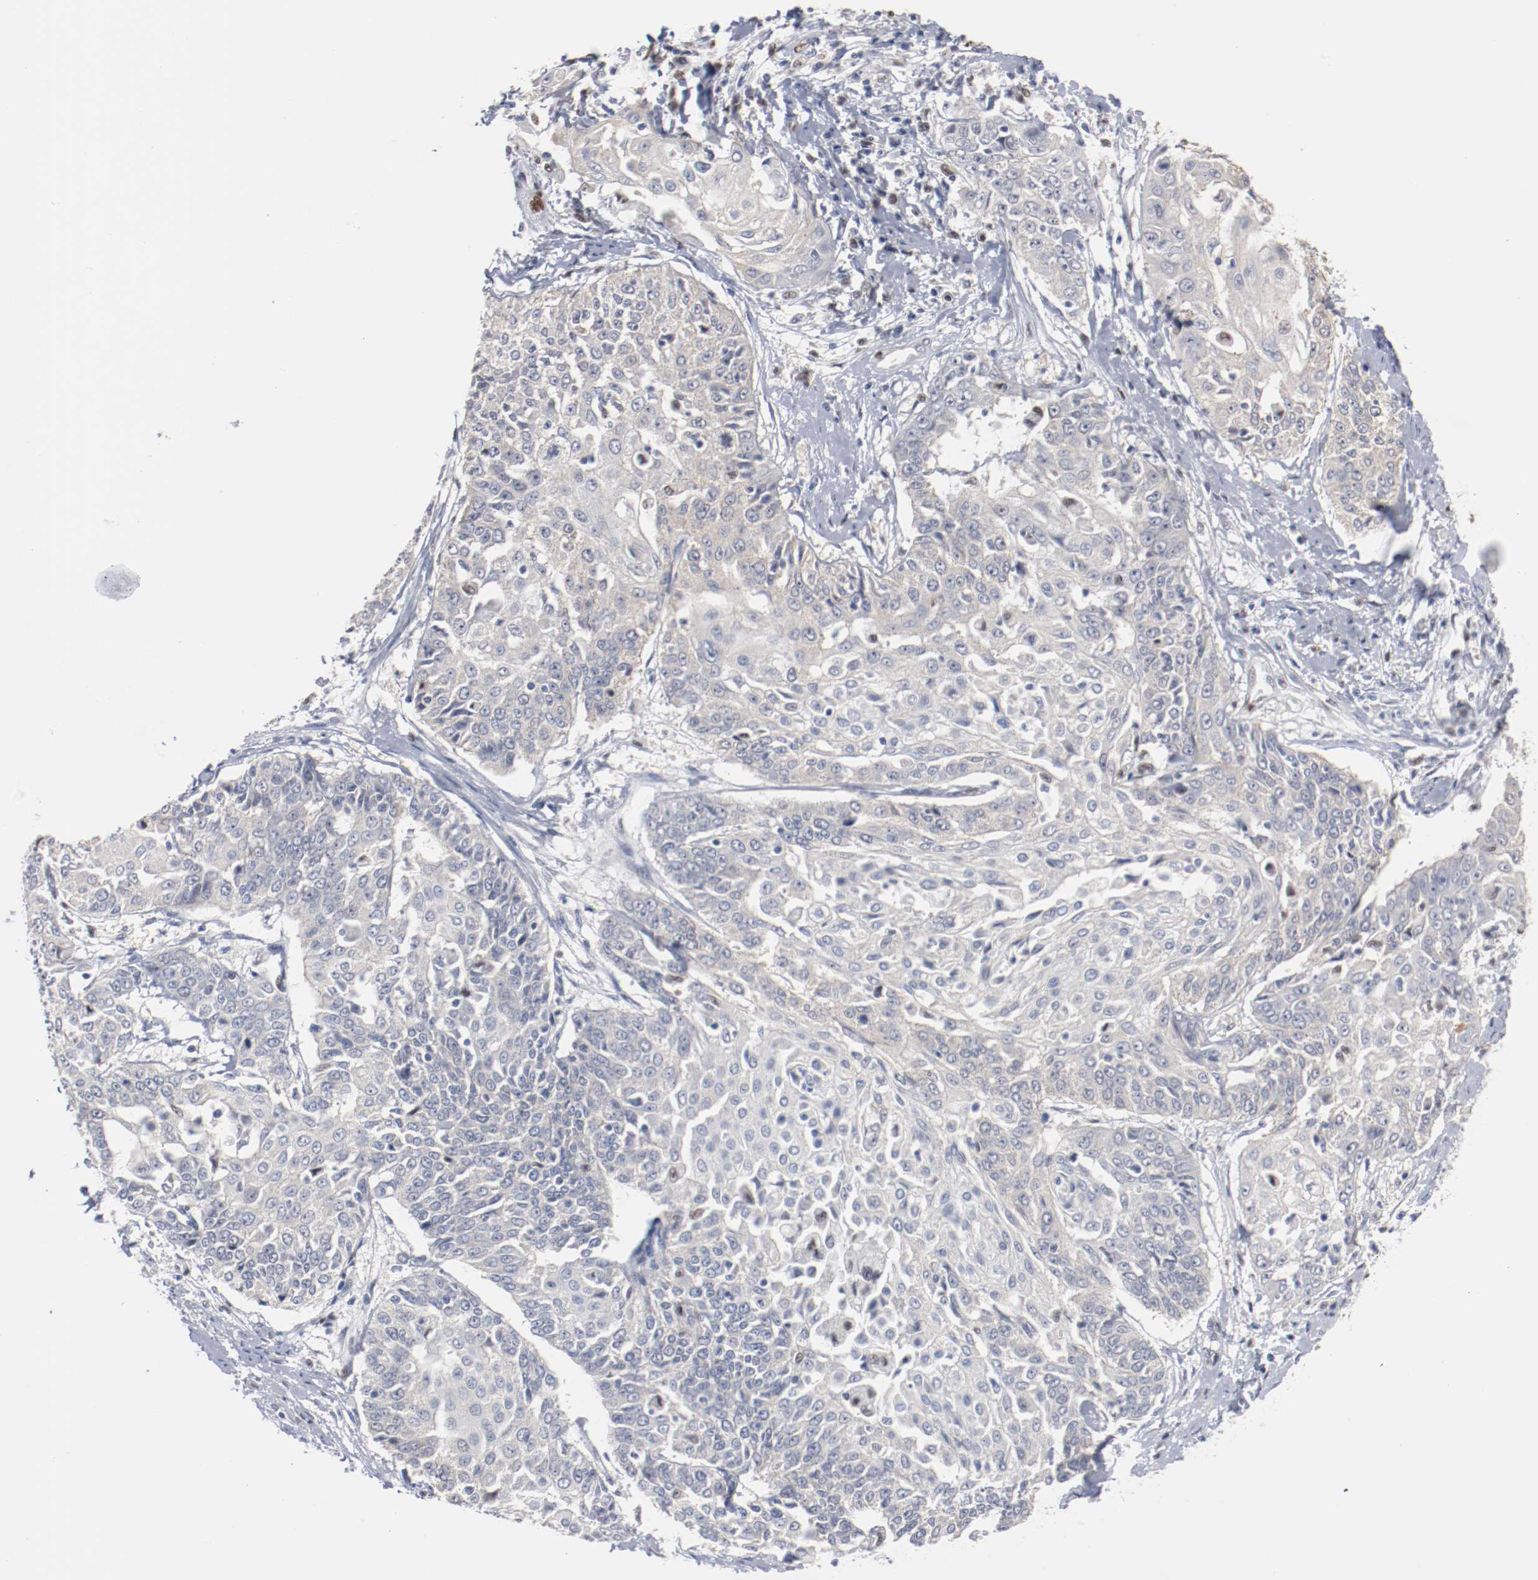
{"staining": {"intensity": "negative", "quantity": "none", "location": "none"}, "tissue": "cervical cancer", "cell_type": "Tumor cells", "image_type": "cancer", "snomed": [{"axis": "morphology", "description": "Squamous cell carcinoma, NOS"}, {"axis": "topography", "description": "Cervix"}], "caption": "Human cervical squamous cell carcinoma stained for a protein using immunohistochemistry demonstrates no positivity in tumor cells.", "gene": "ZEB2", "patient": {"sex": "female", "age": 64}}